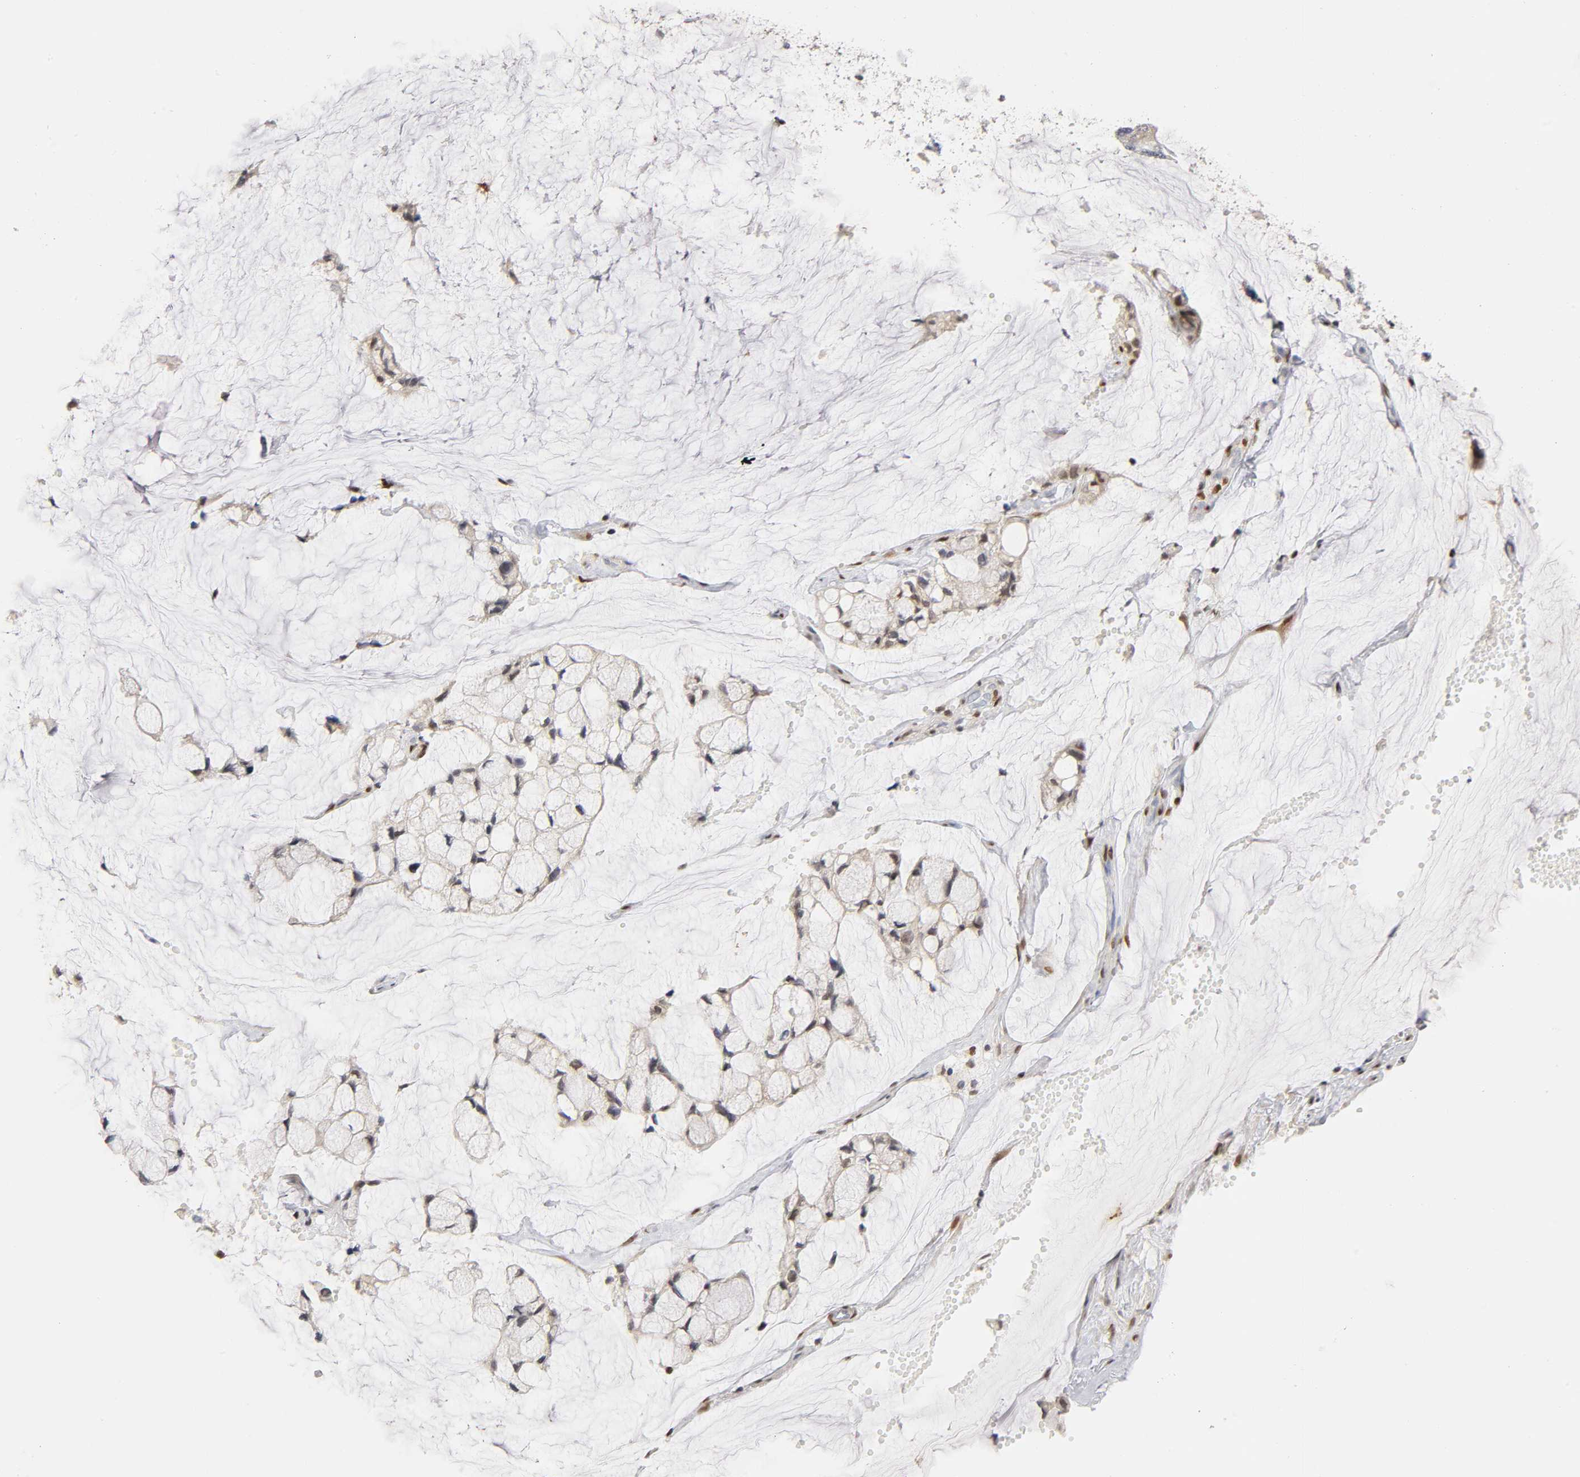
{"staining": {"intensity": "negative", "quantity": "none", "location": "none"}, "tissue": "ovarian cancer", "cell_type": "Tumor cells", "image_type": "cancer", "snomed": [{"axis": "morphology", "description": "Cystadenocarcinoma, mucinous, NOS"}, {"axis": "topography", "description": "Ovary"}], "caption": "This micrograph is of mucinous cystadenocarcinoma (ovarian) stained with immunohistochemistry to label a protein in brown with the nuclei are counter-stained blue. There is no positivity in tumor cells. Brightfield microscopy of immunohistochemistry (IHC) stained with DAB (brown) and hematoxylin (blue), captured at high magnification.", "gene": "RUNX1", "patient": {"sex": "female", "age": 39}}